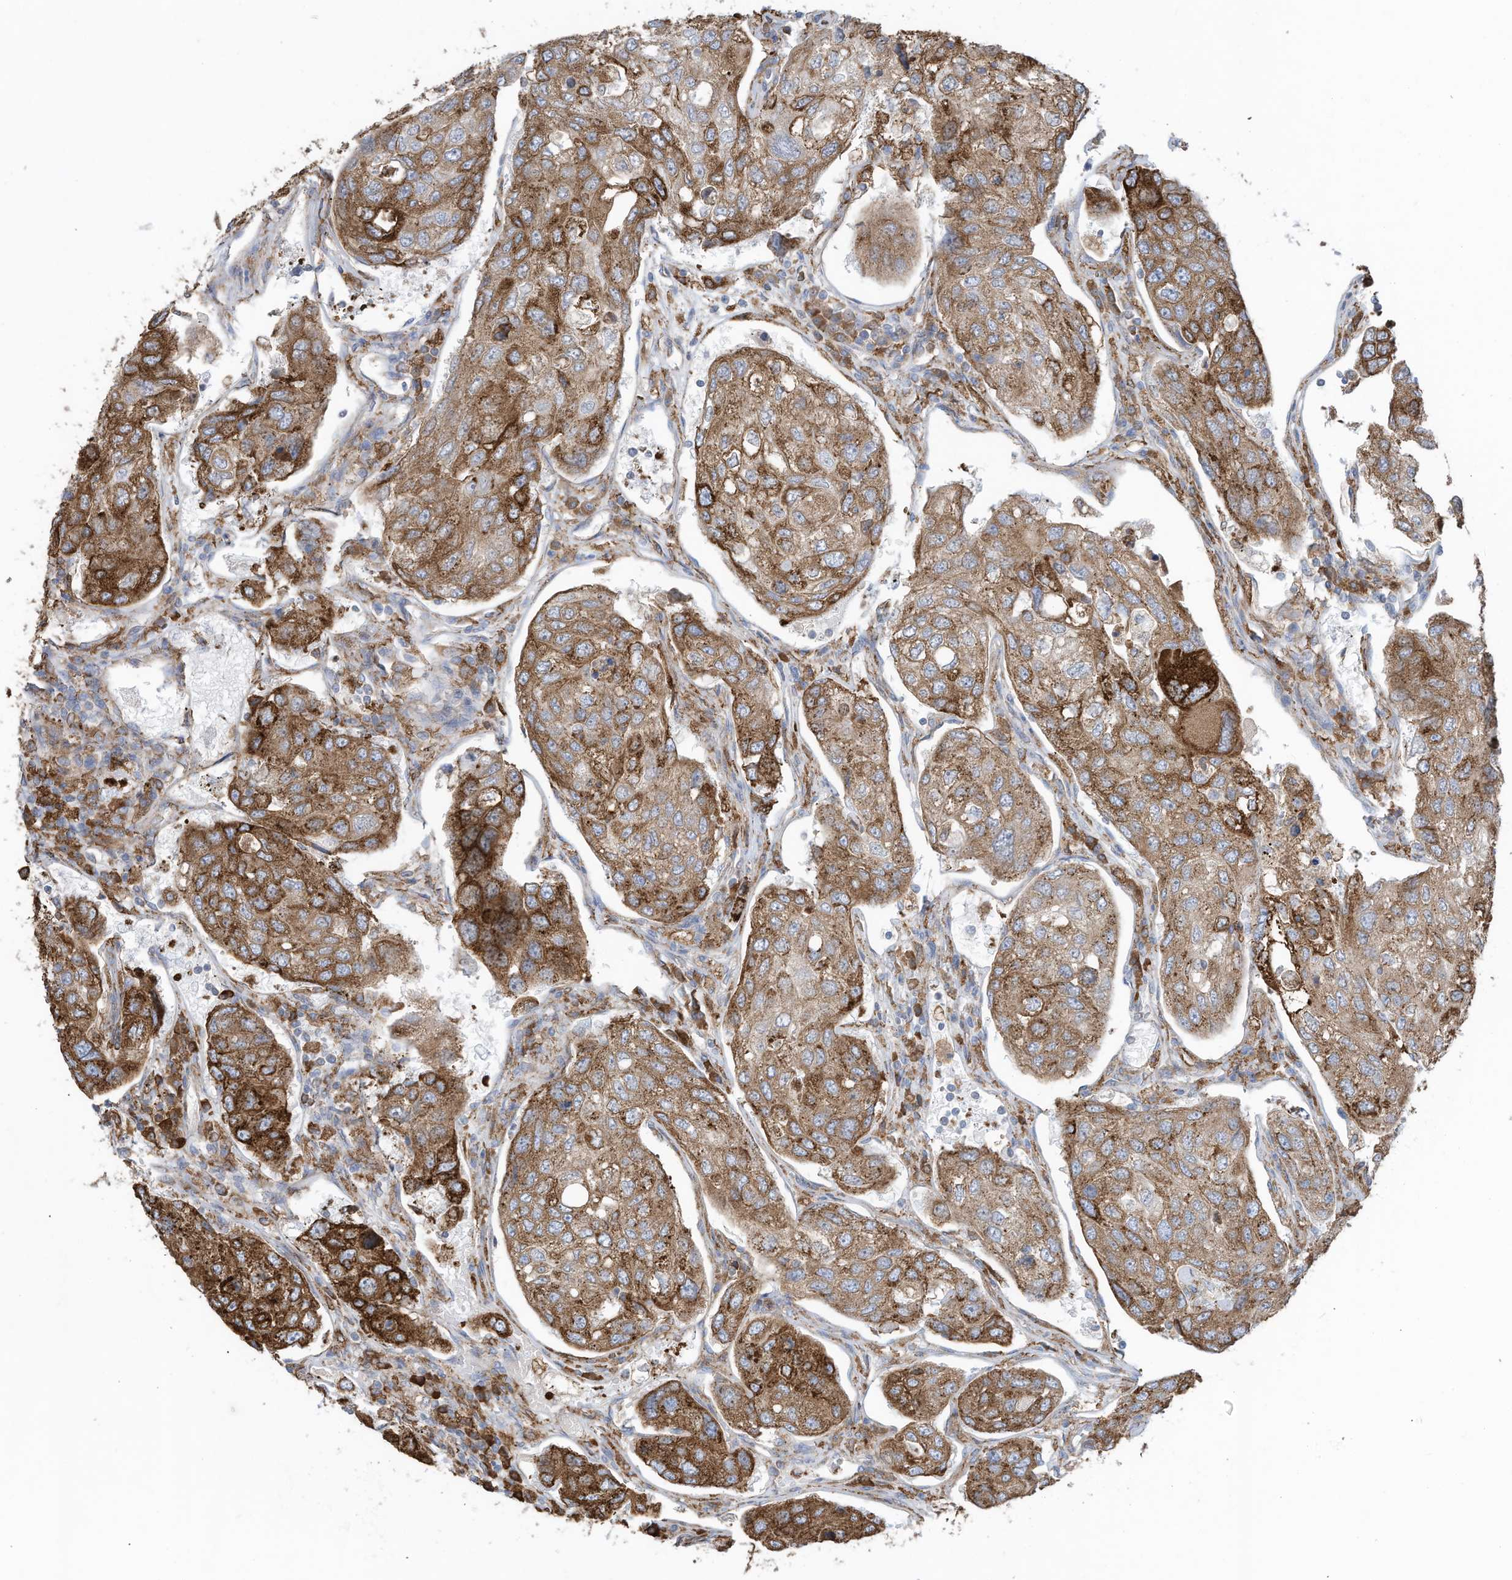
{"staining": {"intensity": "moderate", "quantity": ">75%", "location": "cytoplasmic/membranous"}, "tissue": "urothelial cancer", "cell_type": "Tumor cells", "image_type": "cancer", "snomed": [{"axis": "morphology", "description": "Urothelial carcinoma, High grade"}, {"axis": "topography", "description": "Lymph node"}, {"axis": "topography", "description": "Urinary bladder"}], "caption": "There is medium levels of moderate cytoplasmic/membranous expression in tumor cells of urothelial cancer, as demonstrated by immunohistochemical staining (brown color).", "gene": "ZNF354C", "patient": {"sex": "male", "age": 51}}